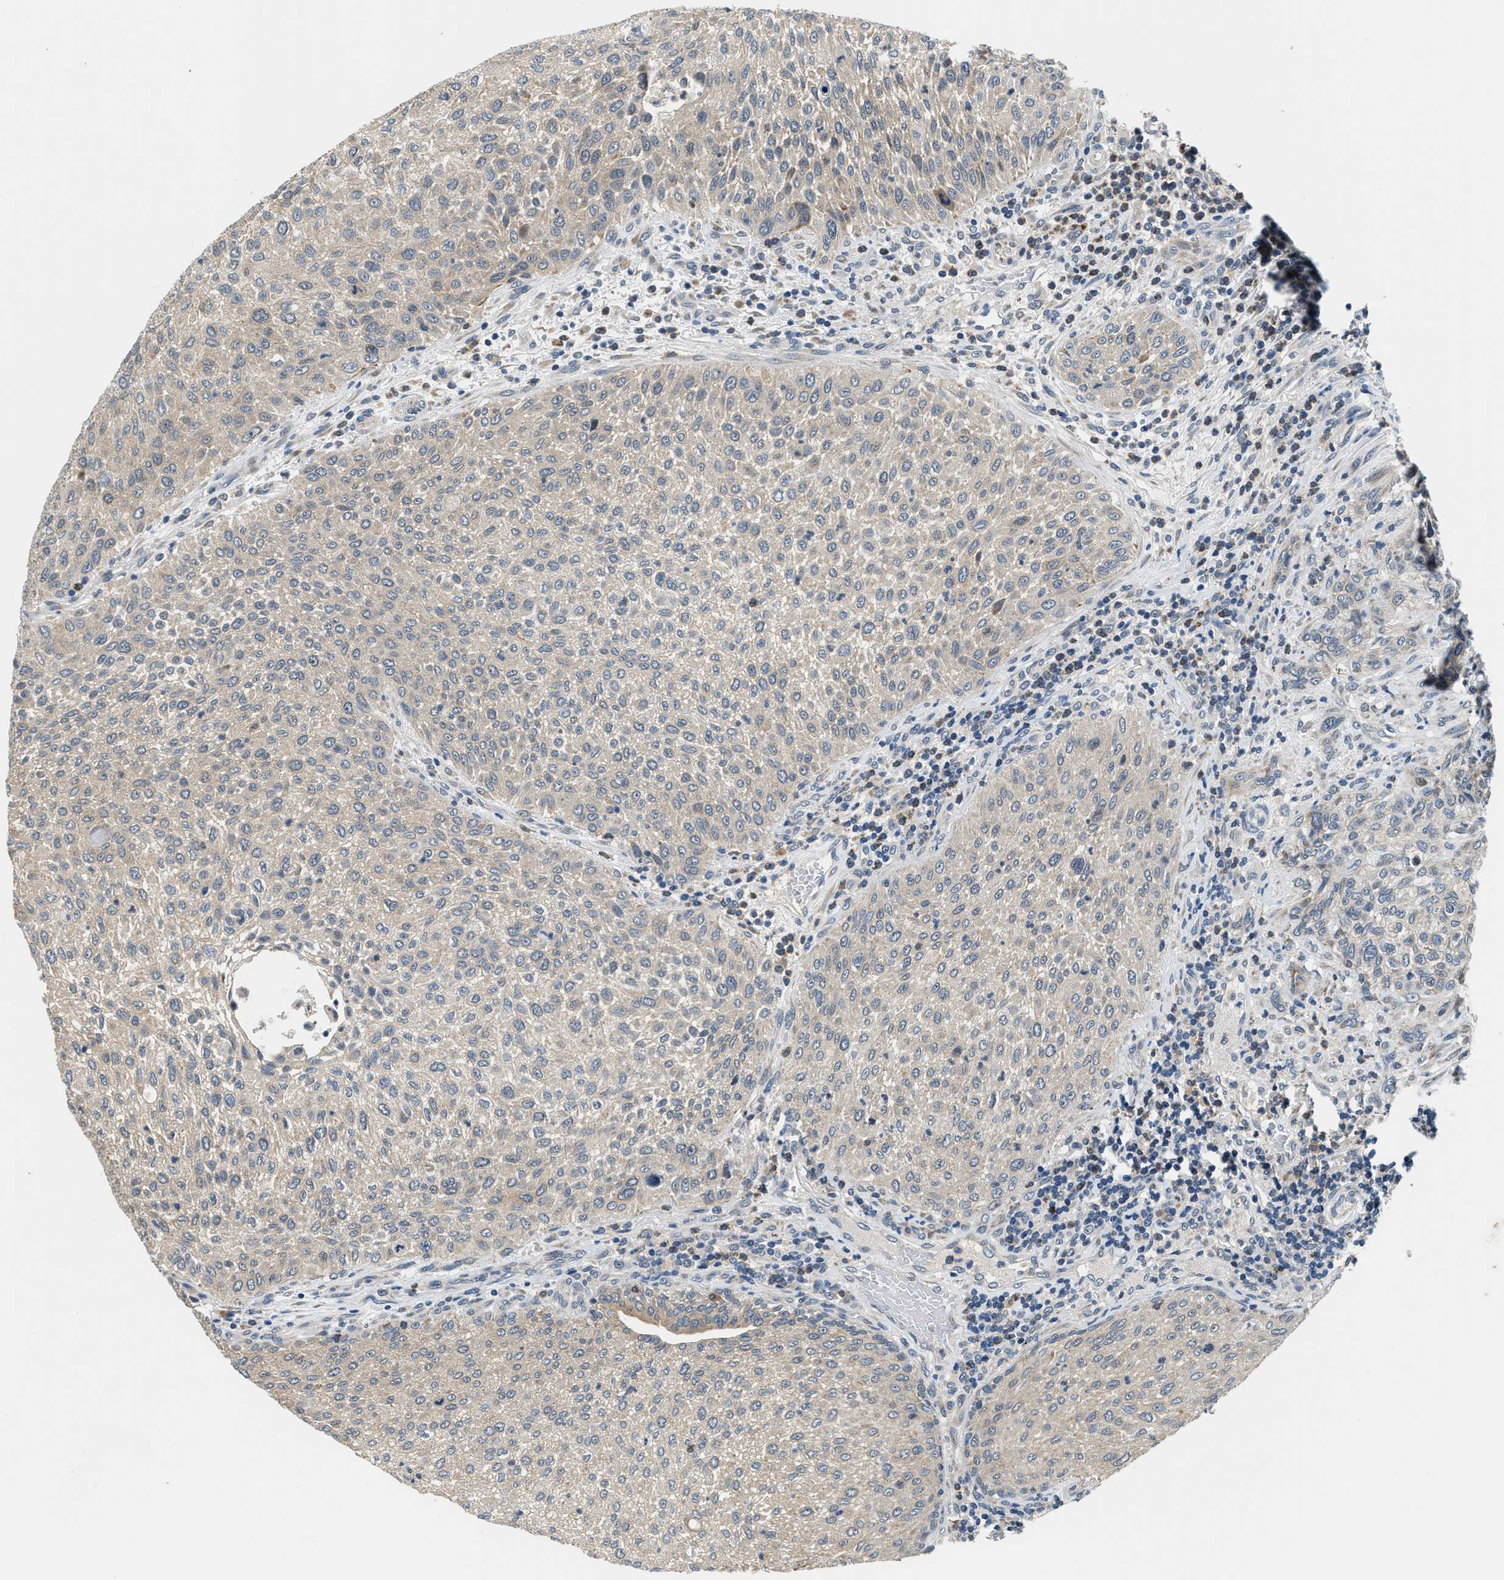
{"staining": {"intensity": "negative", "quantity": "none", "location": "none"}, "tissue": "urothelial cancer", "cell_type": "Tumor cells", "image_type": "cancer", "snomed": [{"axis": "morphology", "description": "Urothelial carcinoma, Low grade"}, {"axis": "morphology", "description": "Urothelial carcinoma, High grade"}, {"axis": "topography", "description": "Urinary bladder"}], "caption": "Immunohistochemical staining of urothelial cancer demonstrates no significant staining in tumor cells.", "gene": "YAE1", "patient": {"sex": "male", "age": 35}}